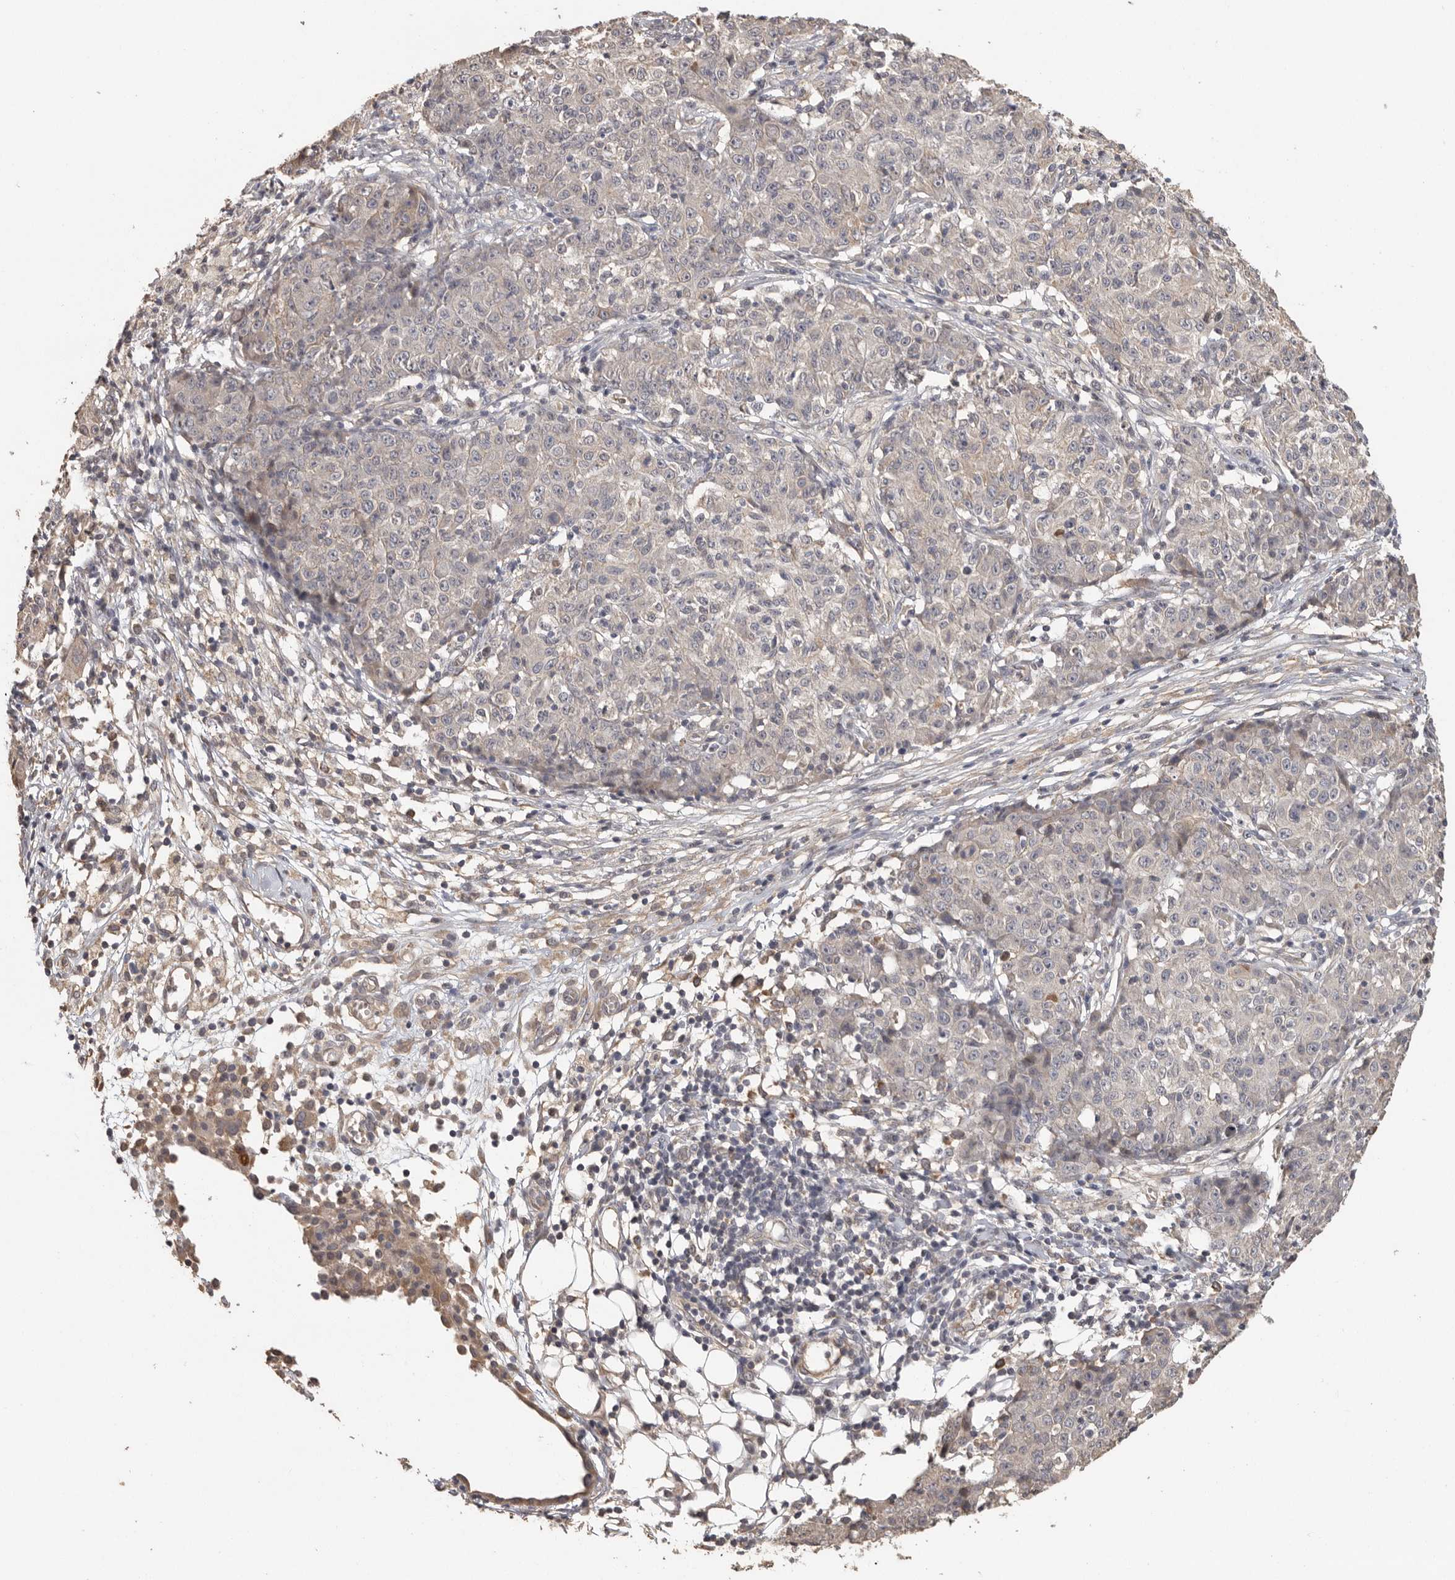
{"staining": {"intensity": "weak", "quantity": "<25%", "location": "cytoplasmic/membranous"}, "tissue": "ovarian cancer", "cell_type": "Tumor cells", "image_type": "cancer", "snomed": [{"axis": "morphology", "description": "Carcinoma, endometroid"}, {"axis": "topography", "description": "Ovary"}], "caption": "Micrograph shows no protein positivity in tumor cells of ovarian endometroid carcinoma tissue. (DAB (3,3'-diaminobenzidine) IHC, high magnification).", "gene": "BAIAP2", "patient": {"sex": "female", "age": 42}}